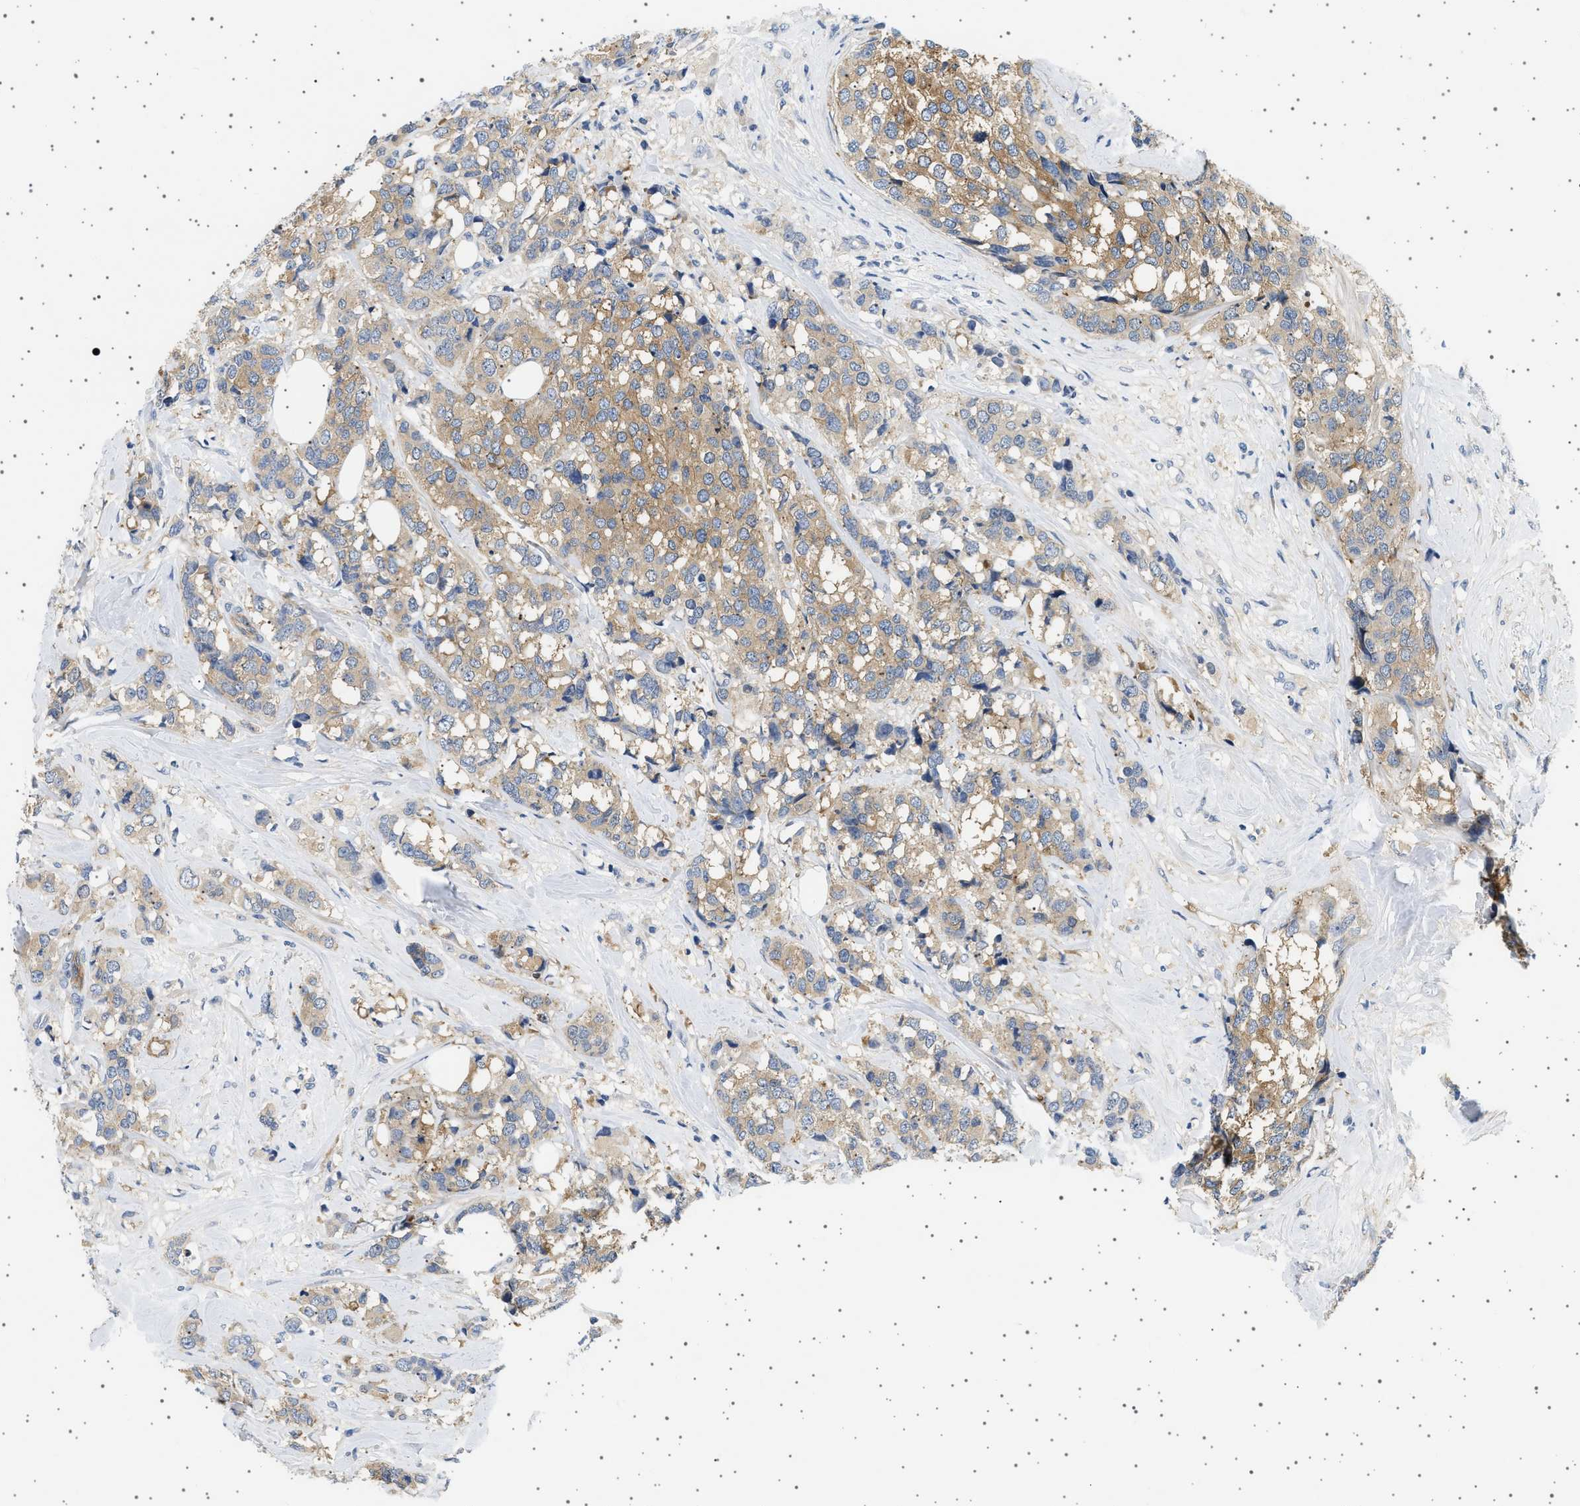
{"staining": {"intensity": "moderate", "quantity": ">75%", "location": "cytoplasmic/membranous"}, "tissue": "breast cancer", "cell_type": "Tumor cells", "image_type": "cancer", "snomed": [{"axis": "morphology", "description": "Lobular carcinoma"}, {"axis": "topography", "description": "Breast"}], "caption": "A micrograph of breast cancer (lobular carcinoma) stained for a protein shows moderate cytoplasmic/membranous brown staining in tumor cells.", "gene": "PLPP6", "patient": {"sex": "female", "age": 59}}